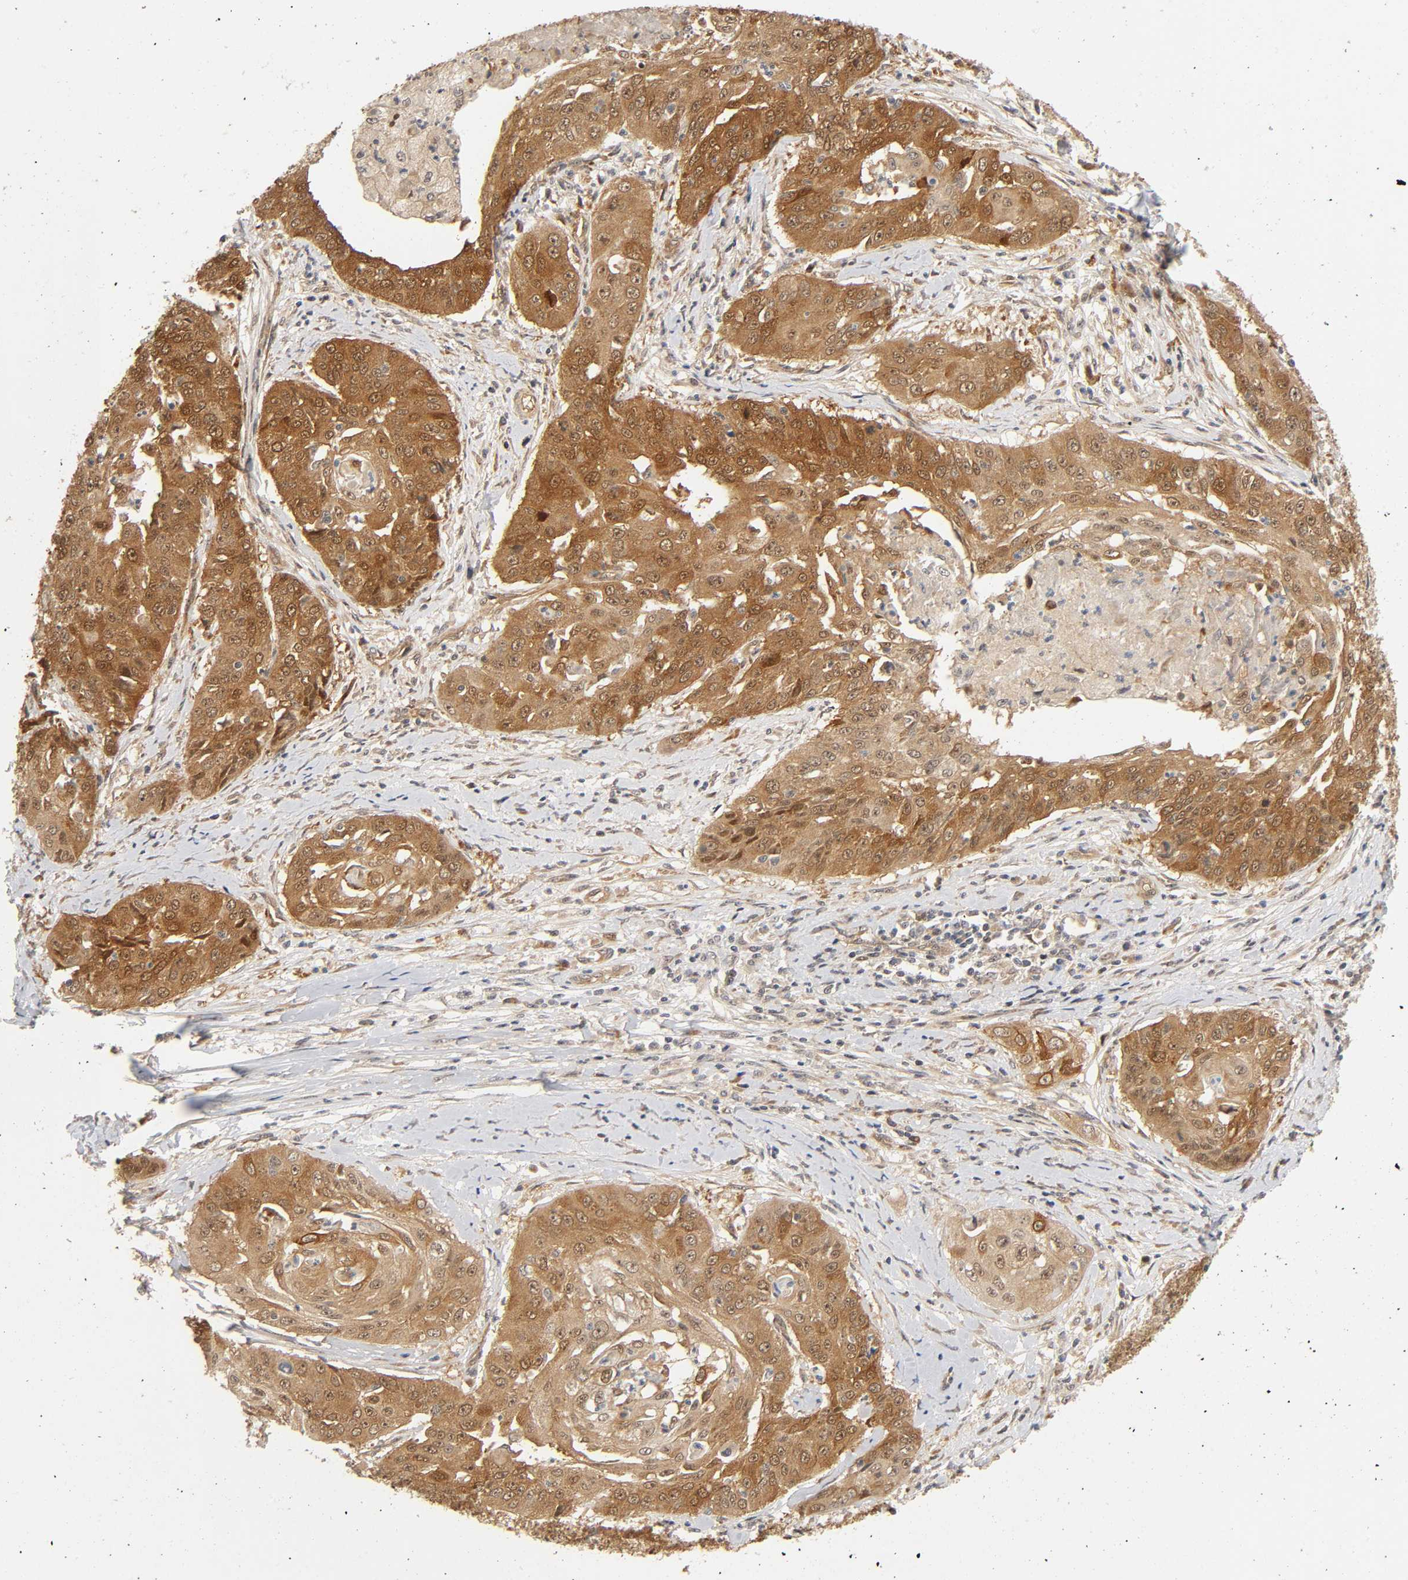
{"staining": {"intensity": "moderate", "quantity": ">75%", "location": "cytoplasmic/membranous"}, "tissue": "cervical cancer", "cell_type": "Tumor cells", "image_type": "cancer", "snomed": [{"axis": "morphology", "description": "Squamous cell carcinoma, NOS"}, {"axis": "topography", "description": "Cervix"}], "caption": "A micrograph of cervical cancer (squamous cell carcinoma) stained for a protein reveals moderate cytoplasmic/membranous brown staining in tumor cells.", "gene": "IQCJ-SCHIP1", "patient": {"sex": "female", "age": 64}}